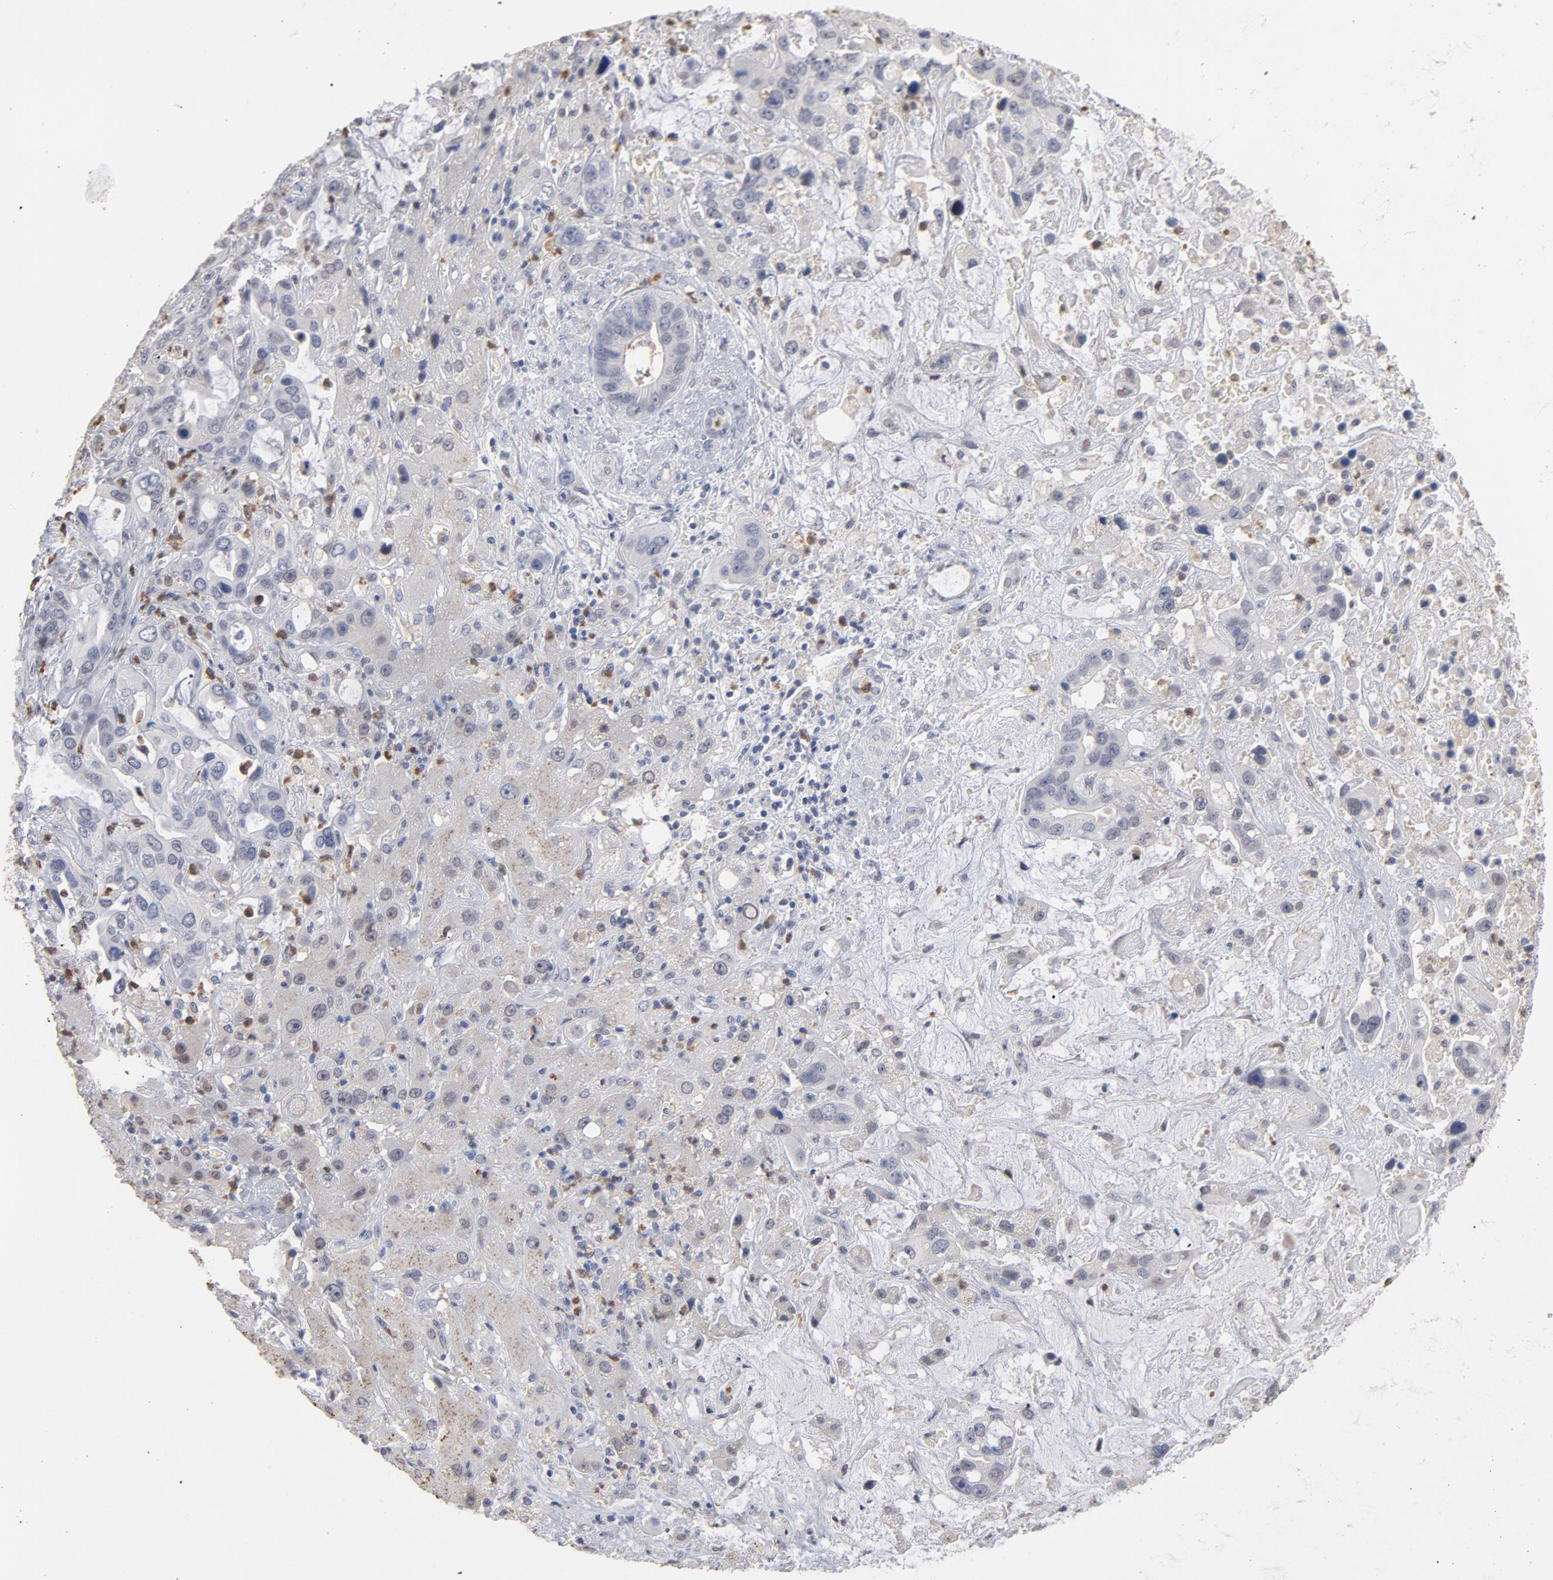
{"staining": {"intensity": "weak", "quantity": "<25%", "location": "cytoplasmic/membranous,nuclear"}, "tissue": "liver cancer", "cell_type": "Tumor cells", "image_type": "cancer", "snomed": [{"axis": "morphology", "description": "Cholangiocarcinoma"}, {"axis": "topography", "description": "Liver"}], "caption": "Immunohistochemistry histopathology image of neoplastic tissue: liver cancer stained with DAB demonstrates no significant protein expression in tumor cells.", "gene": "PNMA1", "patient": {"sex": "female", "age": 65}}